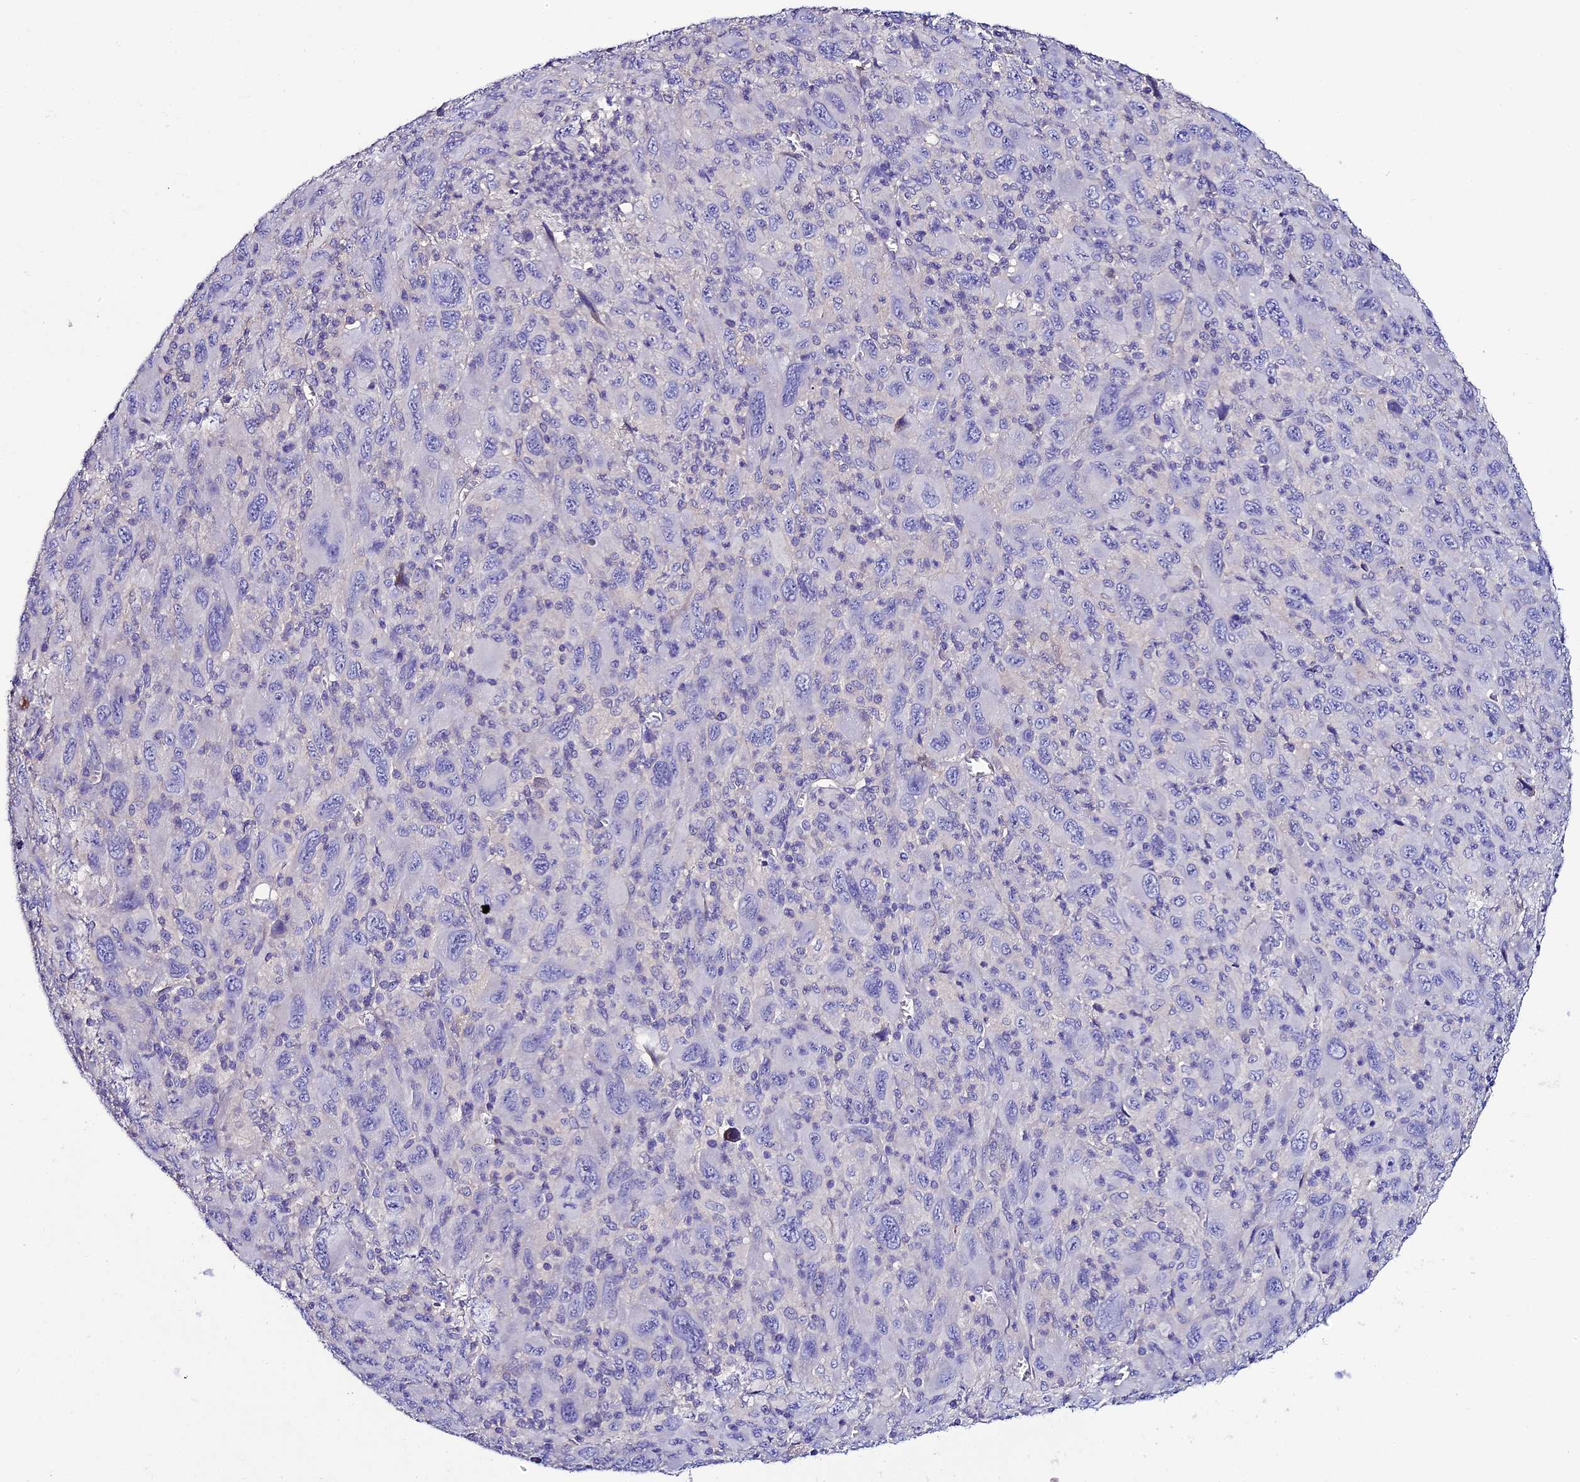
{"staining": {"intensity": "negative", "quantity": "none", "location": "none"}, "tissue": "melanoma", "cell_type": "Tumor cells", "image_type": "cancer", "snomed": [{"axis": "morphology", "description": "Malignant melanoma, Metastatic site"}, {"axis": "topography", "description": "Skin"}], "caption": "Tumor cells show no significant protein positivity in melanoma.", "gene": "TCP11L2", "patient": {"sex": "female", "age": 56}}